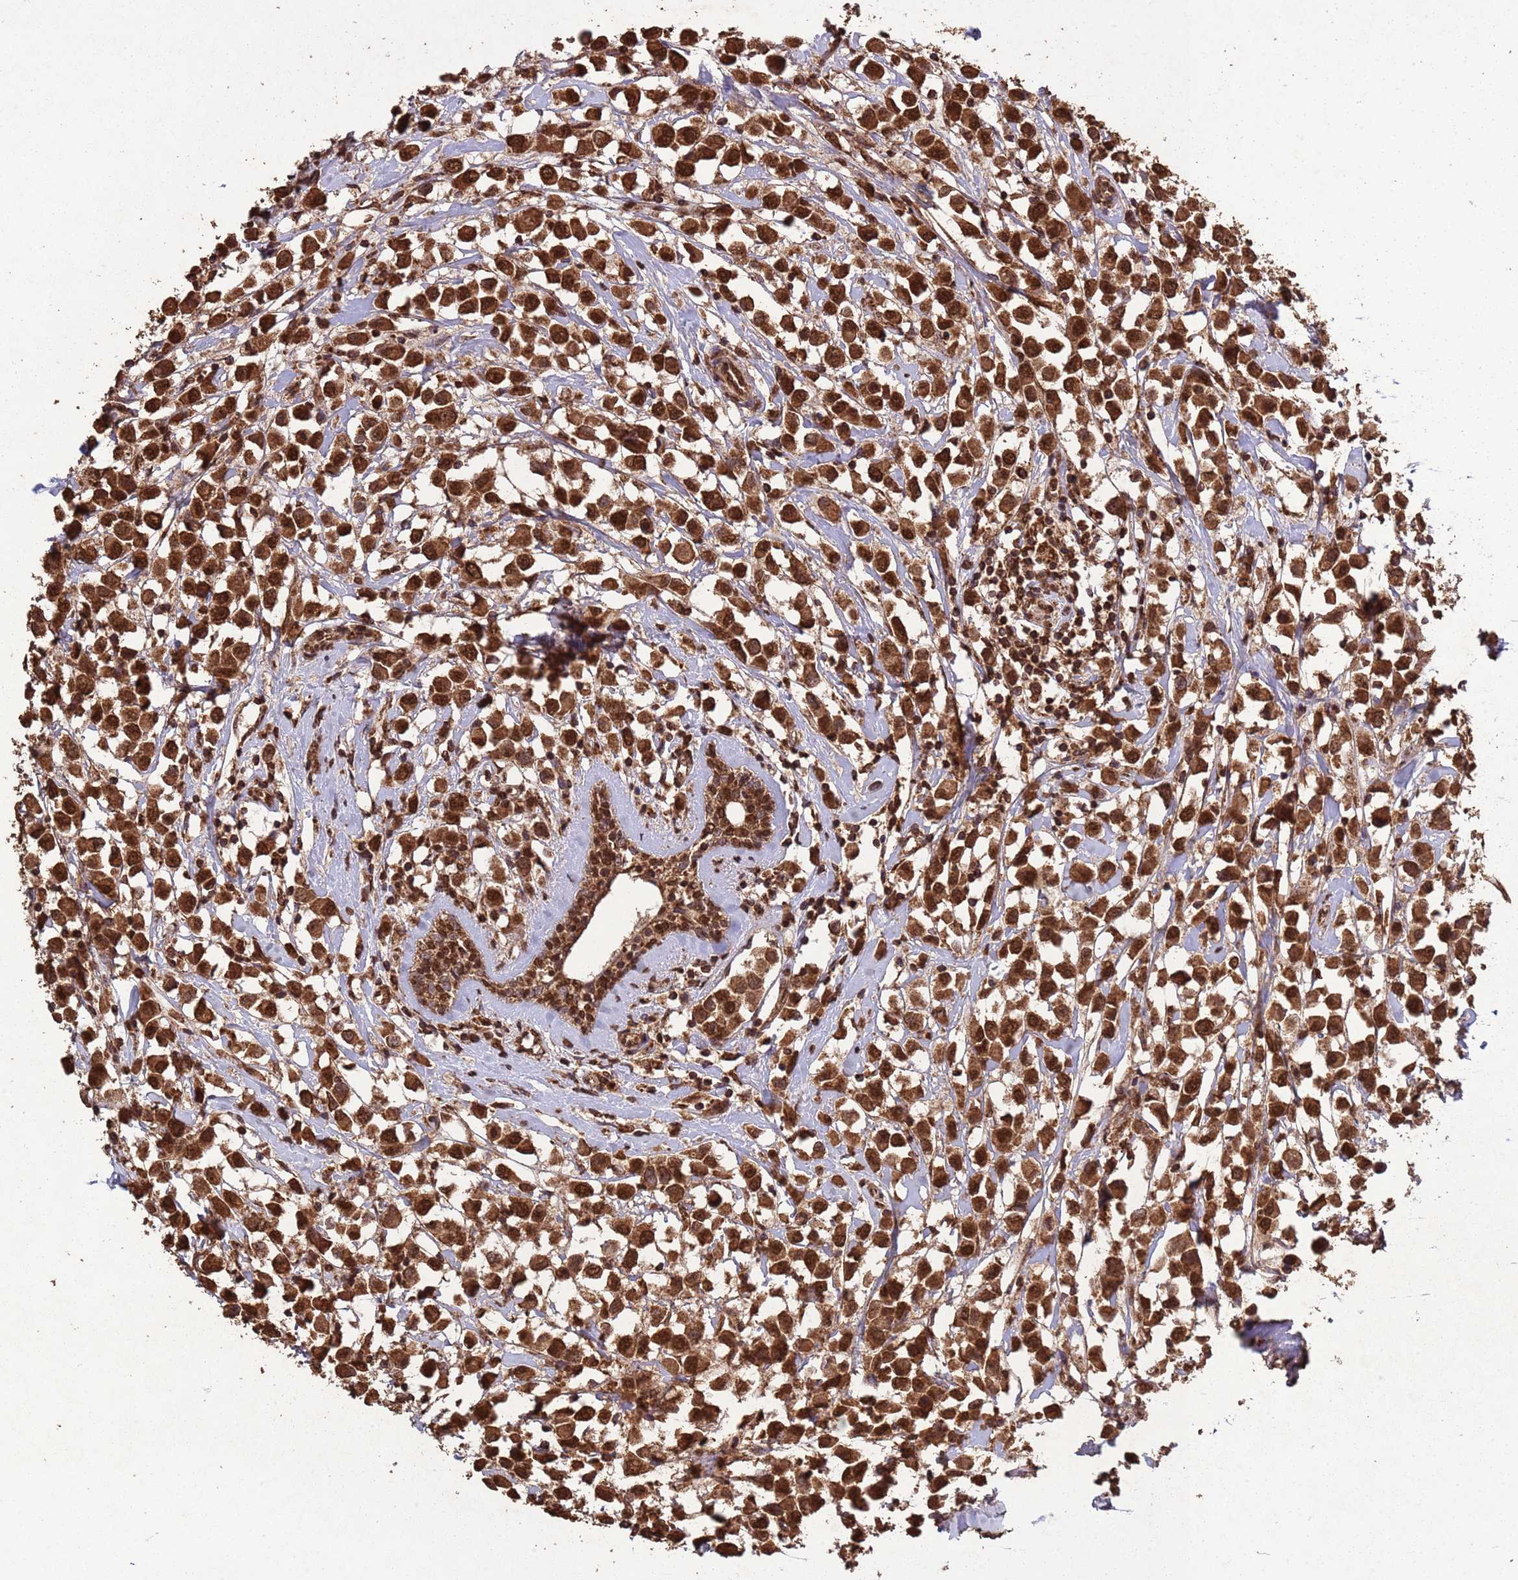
{"staining": {"intensity": "strong", "quantity": ">75%", "location": "cytoplasmic/membranous,nuclear"}, "tissue": "breast cancer", "cell_type": "Tumor cells", "image_type": "cancer", "snomed": [{"axis": "morphology", "description": "Duct carcinoma"}, {"axis": "topography", "description": "Breast"}], "caption": "The immunohistochemical stain shows strong cytoplasmic/membranous and nuclear positivity in tumor cells of breast intraductal carcinoma tissue. Using DAB (3,3'-diaminobenzidine) (brown) and hematoxylin (blue) stains, captured at high magnification using brightfield microscopy.", "gene": "HDAC10", "patient": {"sex": "female", "age": 61}}